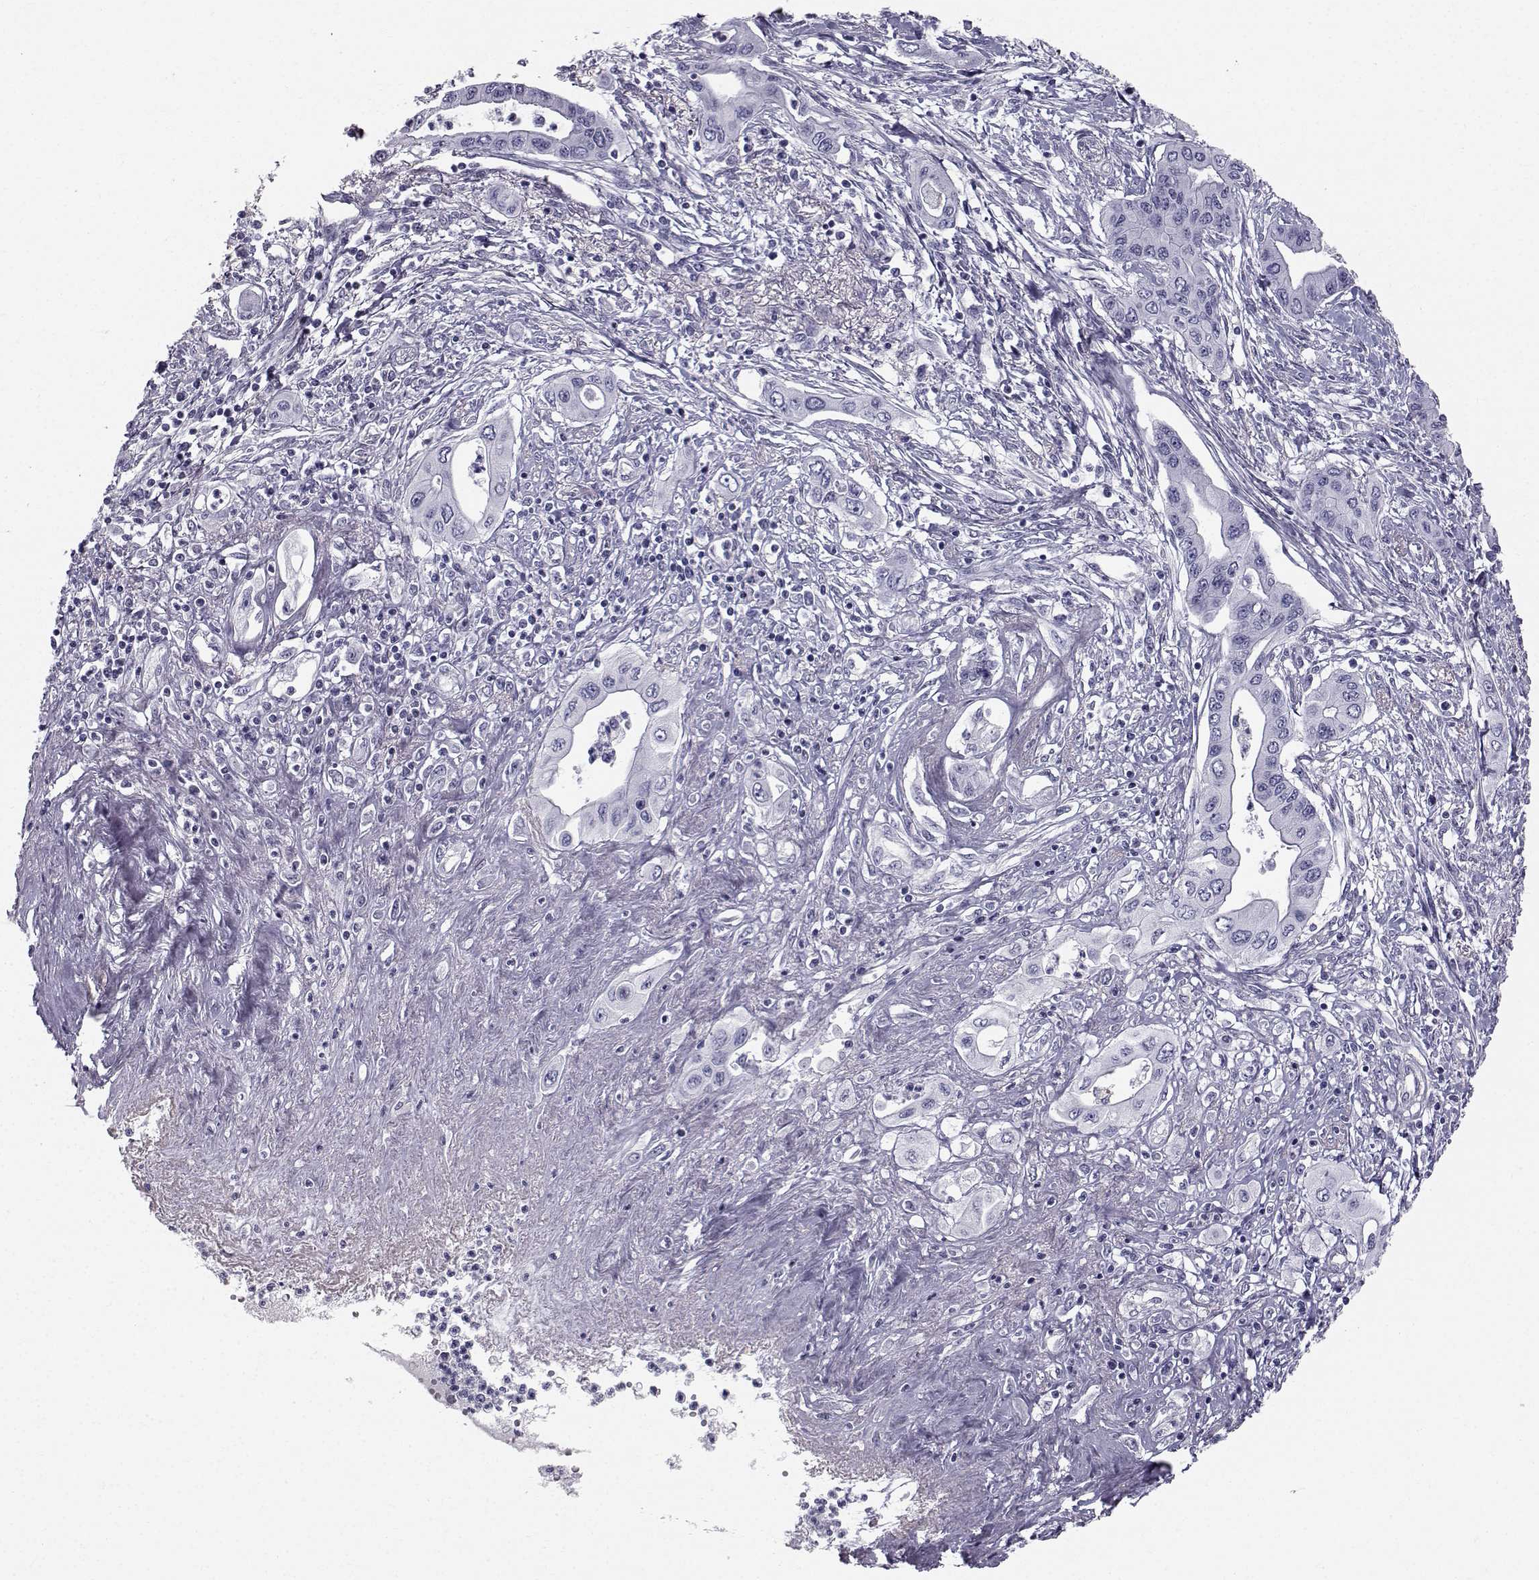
{"staining": {"intensity": "negative", "quantity": "none", "location": "none"}, "tissue": "pancreatic cancer", "cell_type": "Tumor cells", "image_type": "cancer", "snomed": [{"axis": "morphology", "description": "Adenocarcinoma, NOS"}, {"axis": "topography", "description": "Pancreas"}], "caption": "DAB (3,3'-diaminobenzidine) immunohistochemical staining of pancreatic cancer reveals no significant staining in tumor cells.", "gene": "SPDYE4", "patient": {"sex": "female", "age": 62}}